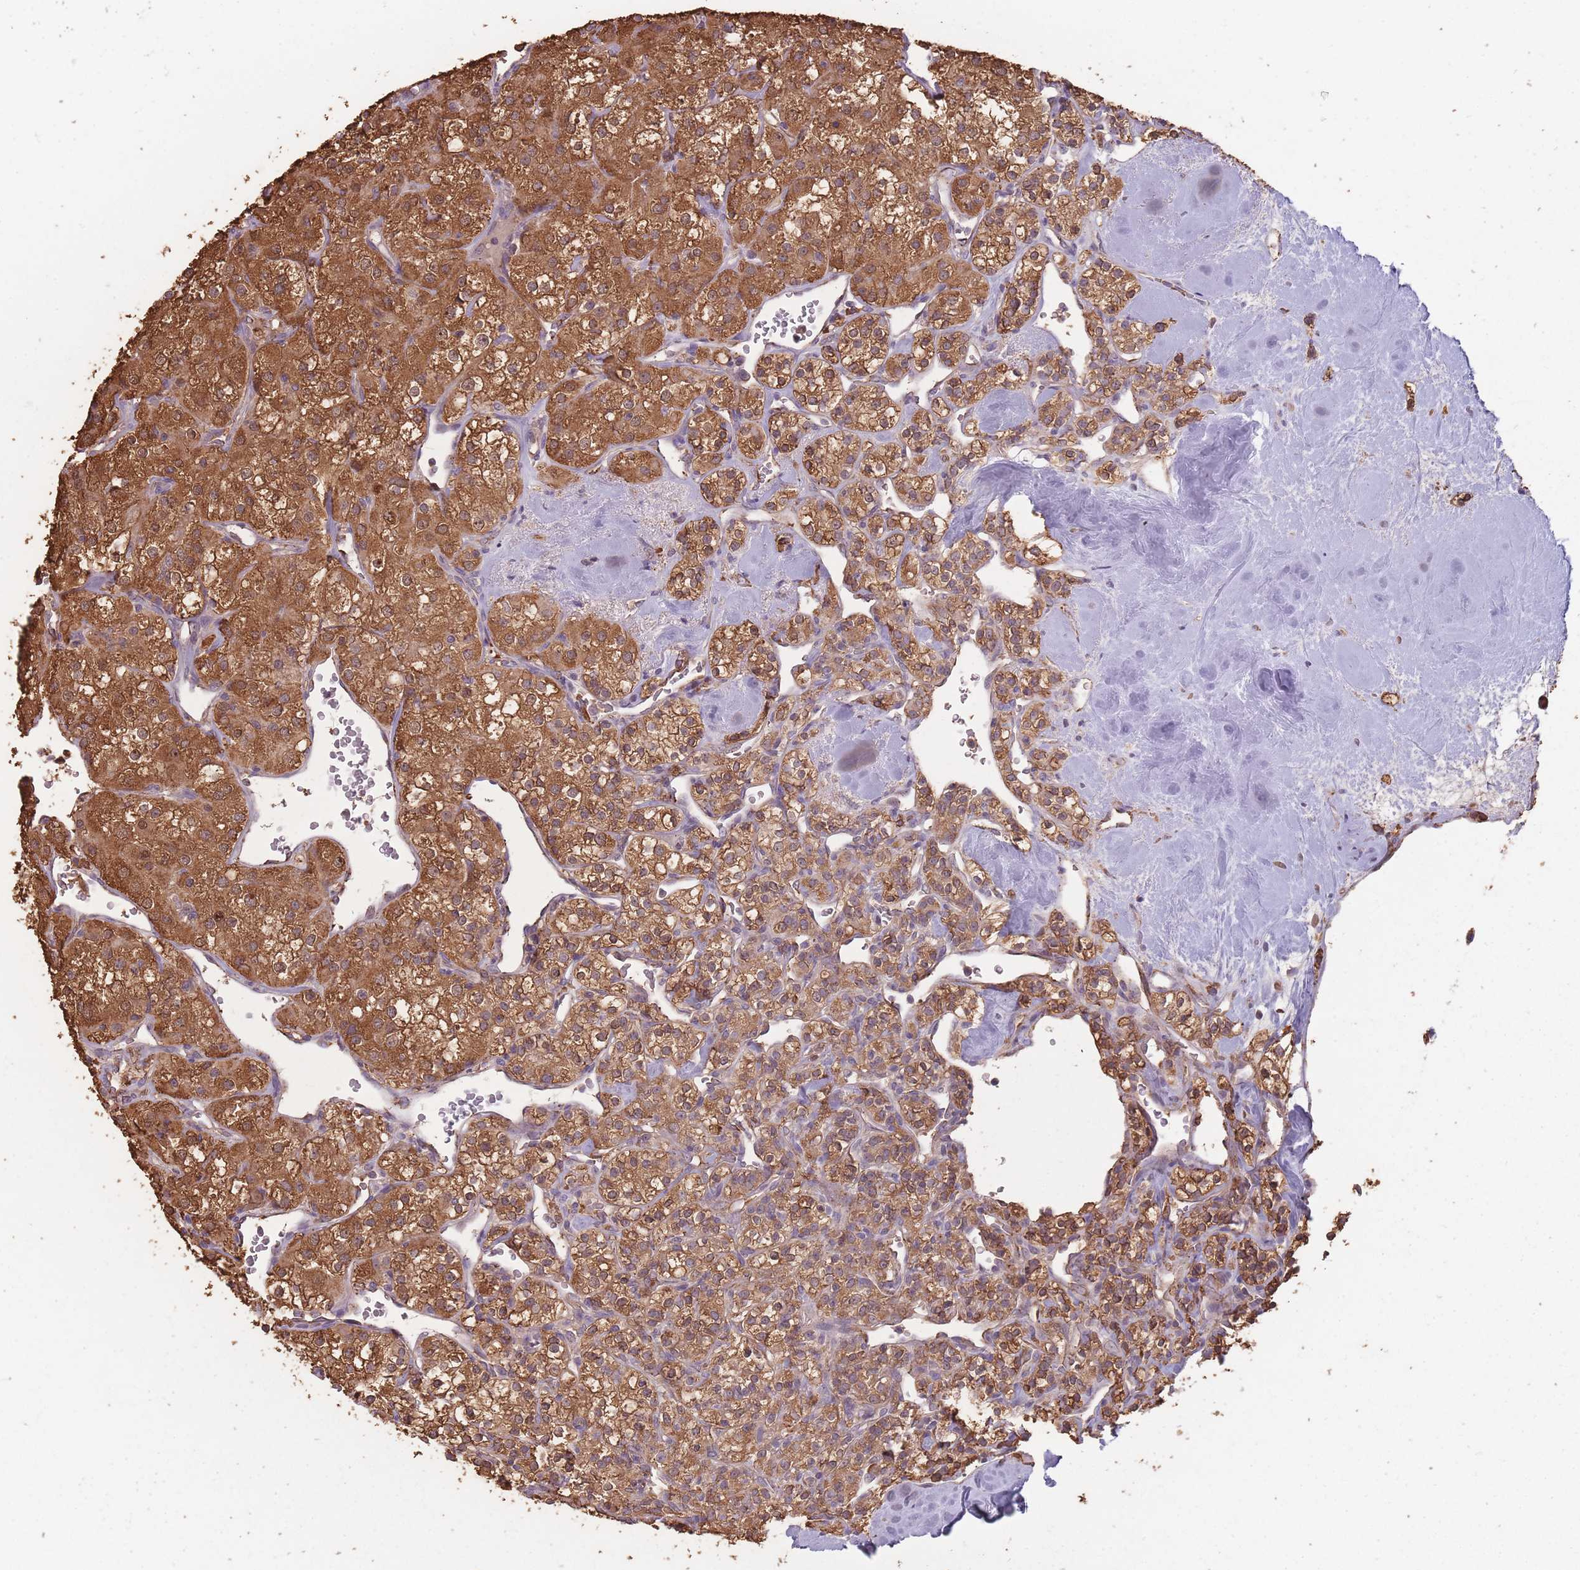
{"staining": {"intensity": "strong", "quantity": ">75%", "location": "cytoplasmic/membranous"}, "tissue": "renal cancer", "cell_type": "Tumor cells", "image_type": "cancer", "snomed": [{"axis": "morphology", "description": "Adenocarcinoma, NOS"}, {"axis": "topography", "description": "Kidney"}], "caption": "Approximately >75% of tumor cells in renal adenocarcinoma show strong cytoplasmic/membranous protein positivity as visualized by brown immunohistochemical staining.", "gene": "SANBR", "patient": {"sex": "male", "age": 77}}